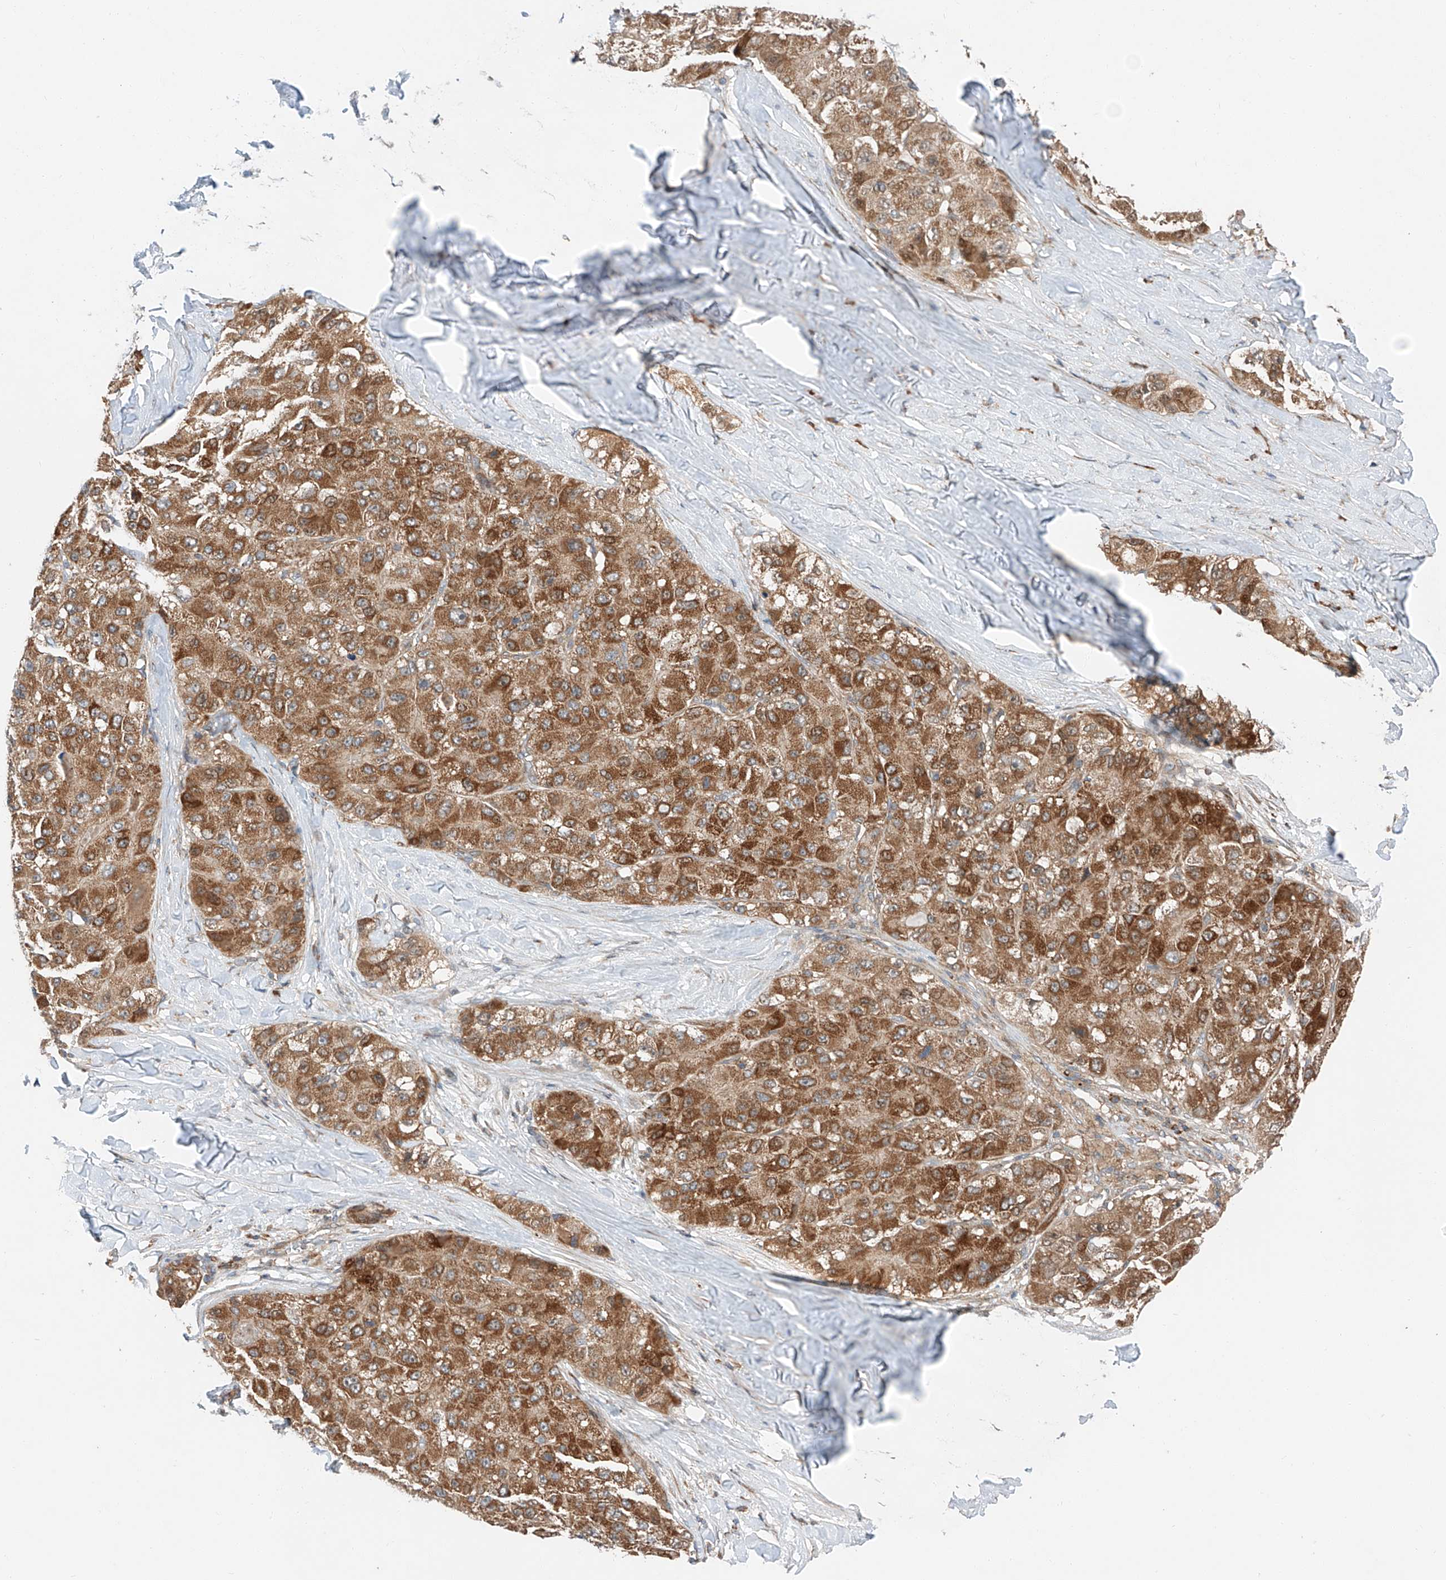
{"staining": {"intensity": "strong", "quantity": ">75%", "location": "cytoplasmic/membranous"}, "tissue": "liver cancer", "cell_type": "Tumor cells", "image_type": "cancer", "snomed": [{"axis": "morphology", "description": "Carcinoma, Hepatocellular, NOS"}, {"axis": "topography", "description": "Liver"}], "caption": "Immunohistochemical staining of hepatocellular carcinoma (liver) demonstrates strong cytoplasmic/membranous protein positivity in approximately >75% of tumor cells.", "gene": "RUSC1", "patient": {"sex": "male", "age": 80}}